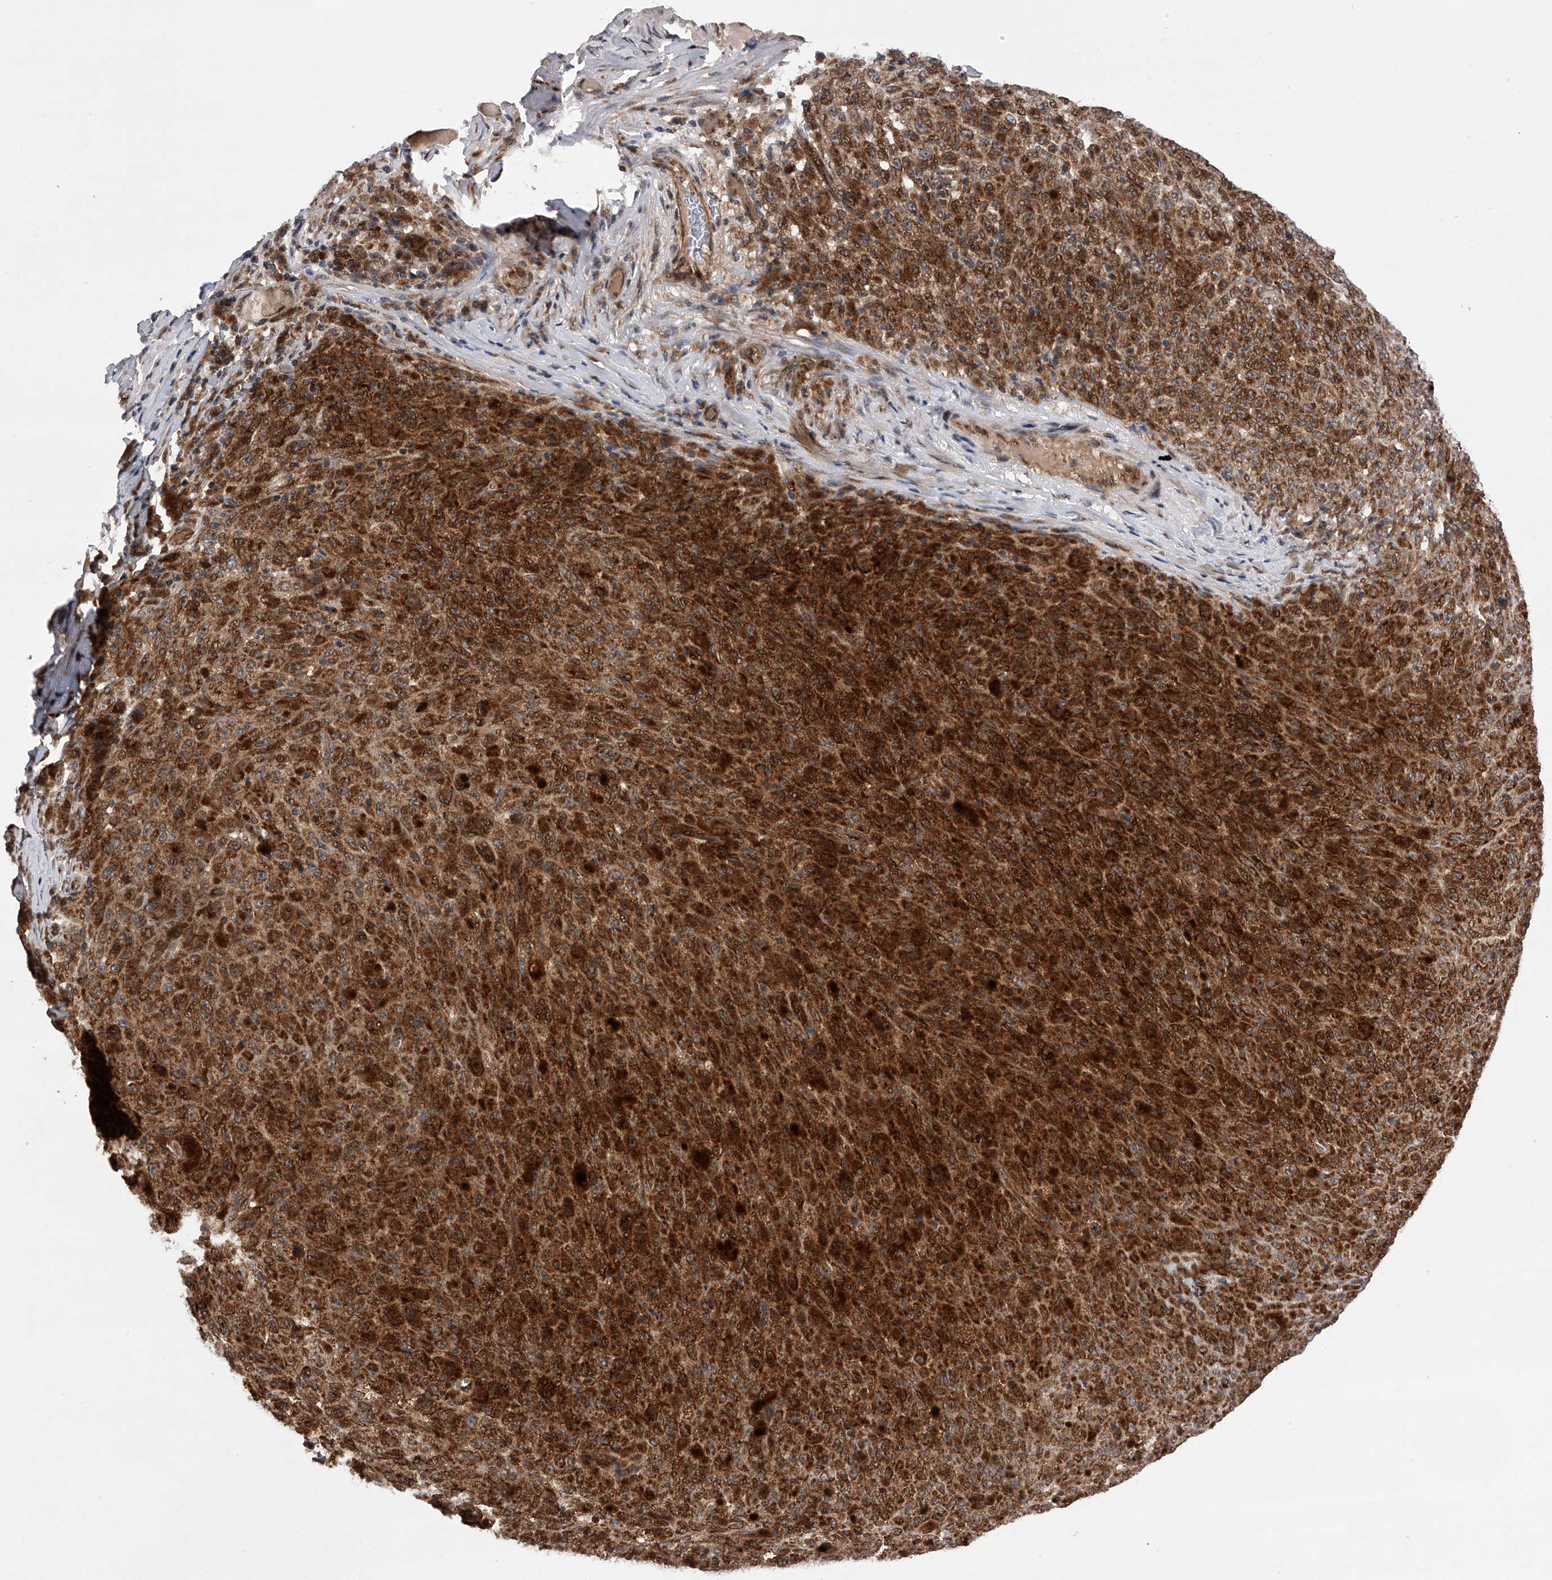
{"staining": {"intensity": "strong", "quantity": ">75%", "location": "cytoplasmic/membranous"}, "tissue": "melanoma", "cell_type": "Tumor cells", "image_type": "cancer", "snomed": [{"axis": "morphology", "description": "Malignant melanoma, NOS"}, {"axis": "topography", "description": "Skin"}], "caption": "DAB immunohistochemical staining of malignant melanoma displays strong cytoplasmic/membranous protein positivity in approximately >75% of tumor cells.", "gene": "MAP3K11", "patient": {"sex": "female", "age": 82}}